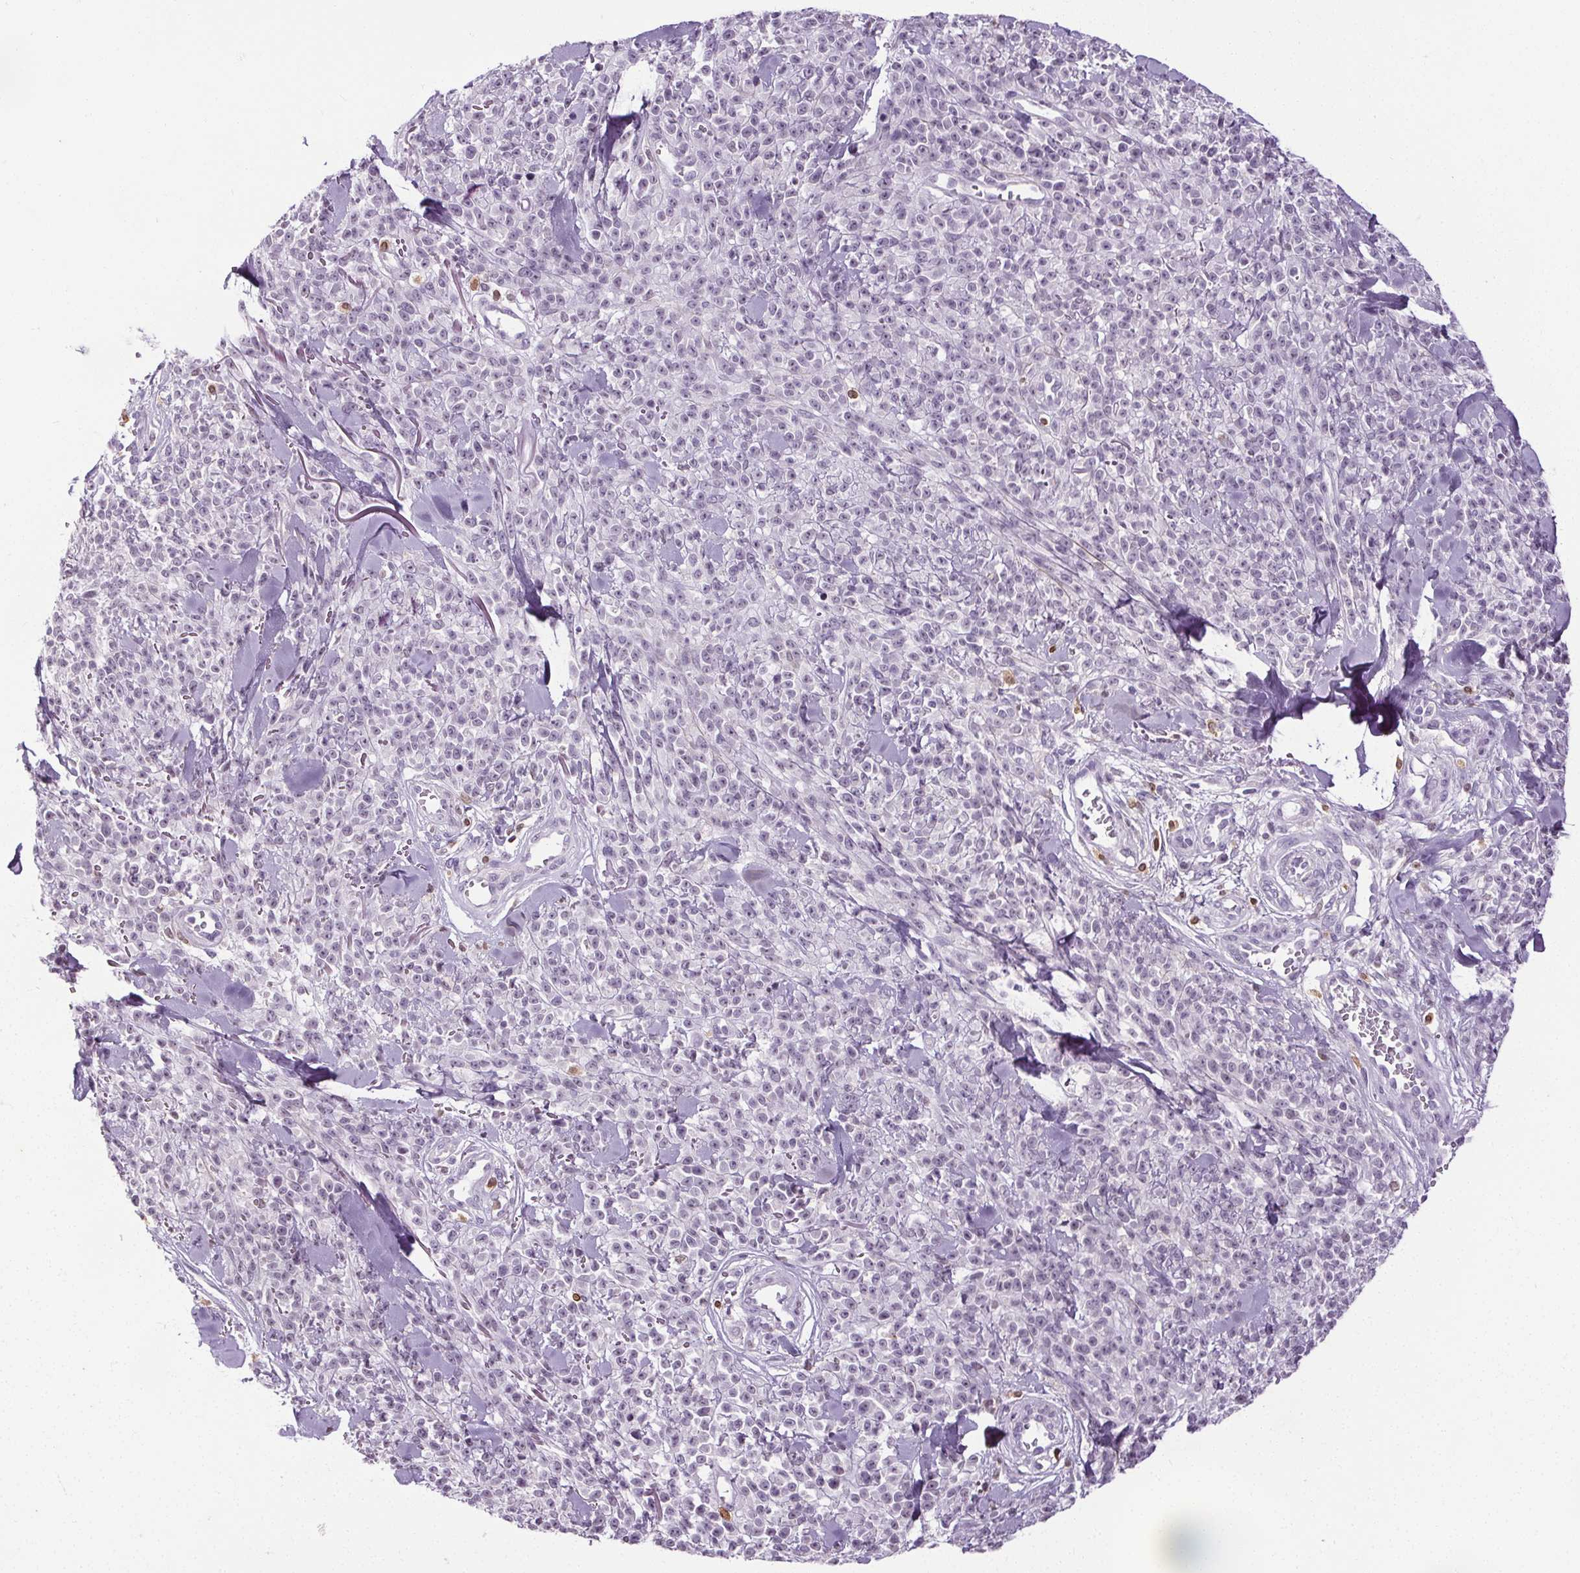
{"staining": {"intensity": "negative", "quantity": "none", "location": "none"}, "tissue": "melanoma", "cell_type": "Tumor cells", "image_type": "cancer", "snomed": [{"axis": "morphology", "description": "Malignant melanoma, NOS"}, {"axis": "topography", "description": "Skin"}, {"axis": "topography", "description": "Skin of trunk"}], "caption": "The histopathology image exhibits no staining of tumor cells in melanoma.", "gene": "TMEM240", "patient": {"sex": "male", "age": 74}}